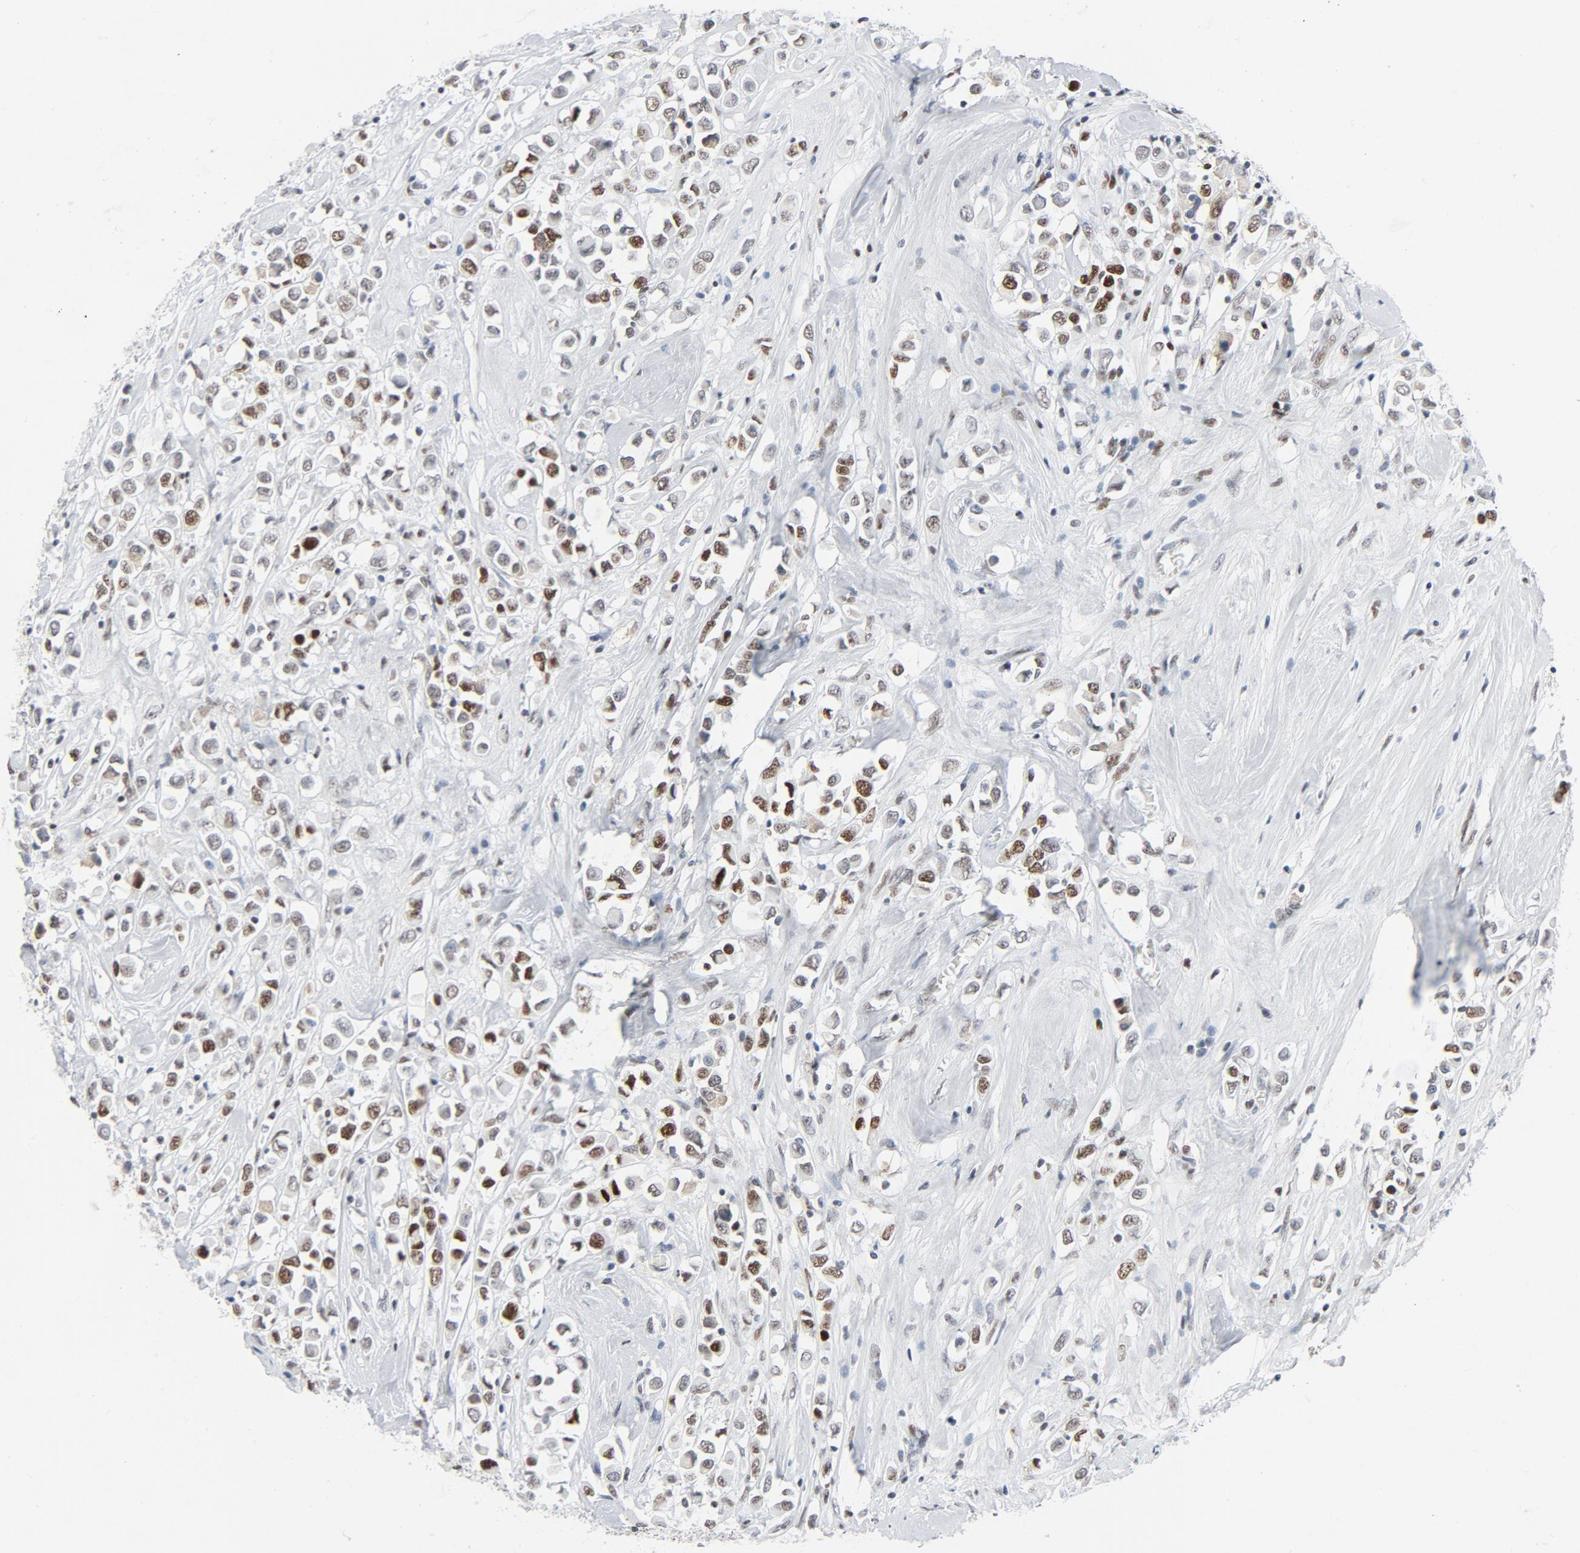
{"staining": {"intensity": "moderate", "quantity": "25%-75%", "location": "nuclear"}, "tissue": "breast cancer", "cell_type": "Tumor cells", "image_type": "cancer", "snomed": [{"axis": "morphology", "description": "Duct carcinoma"}, {"axis": "topography", "description": "Breast"}], "caption": "Moderate nuclear protein expression is seen in approximately 25%-75% of tumor cells in breast cancer (infiltrating ductal carcinoma).", "gene": "POLD1", "patient": {"sex": "female", "age": 61}}